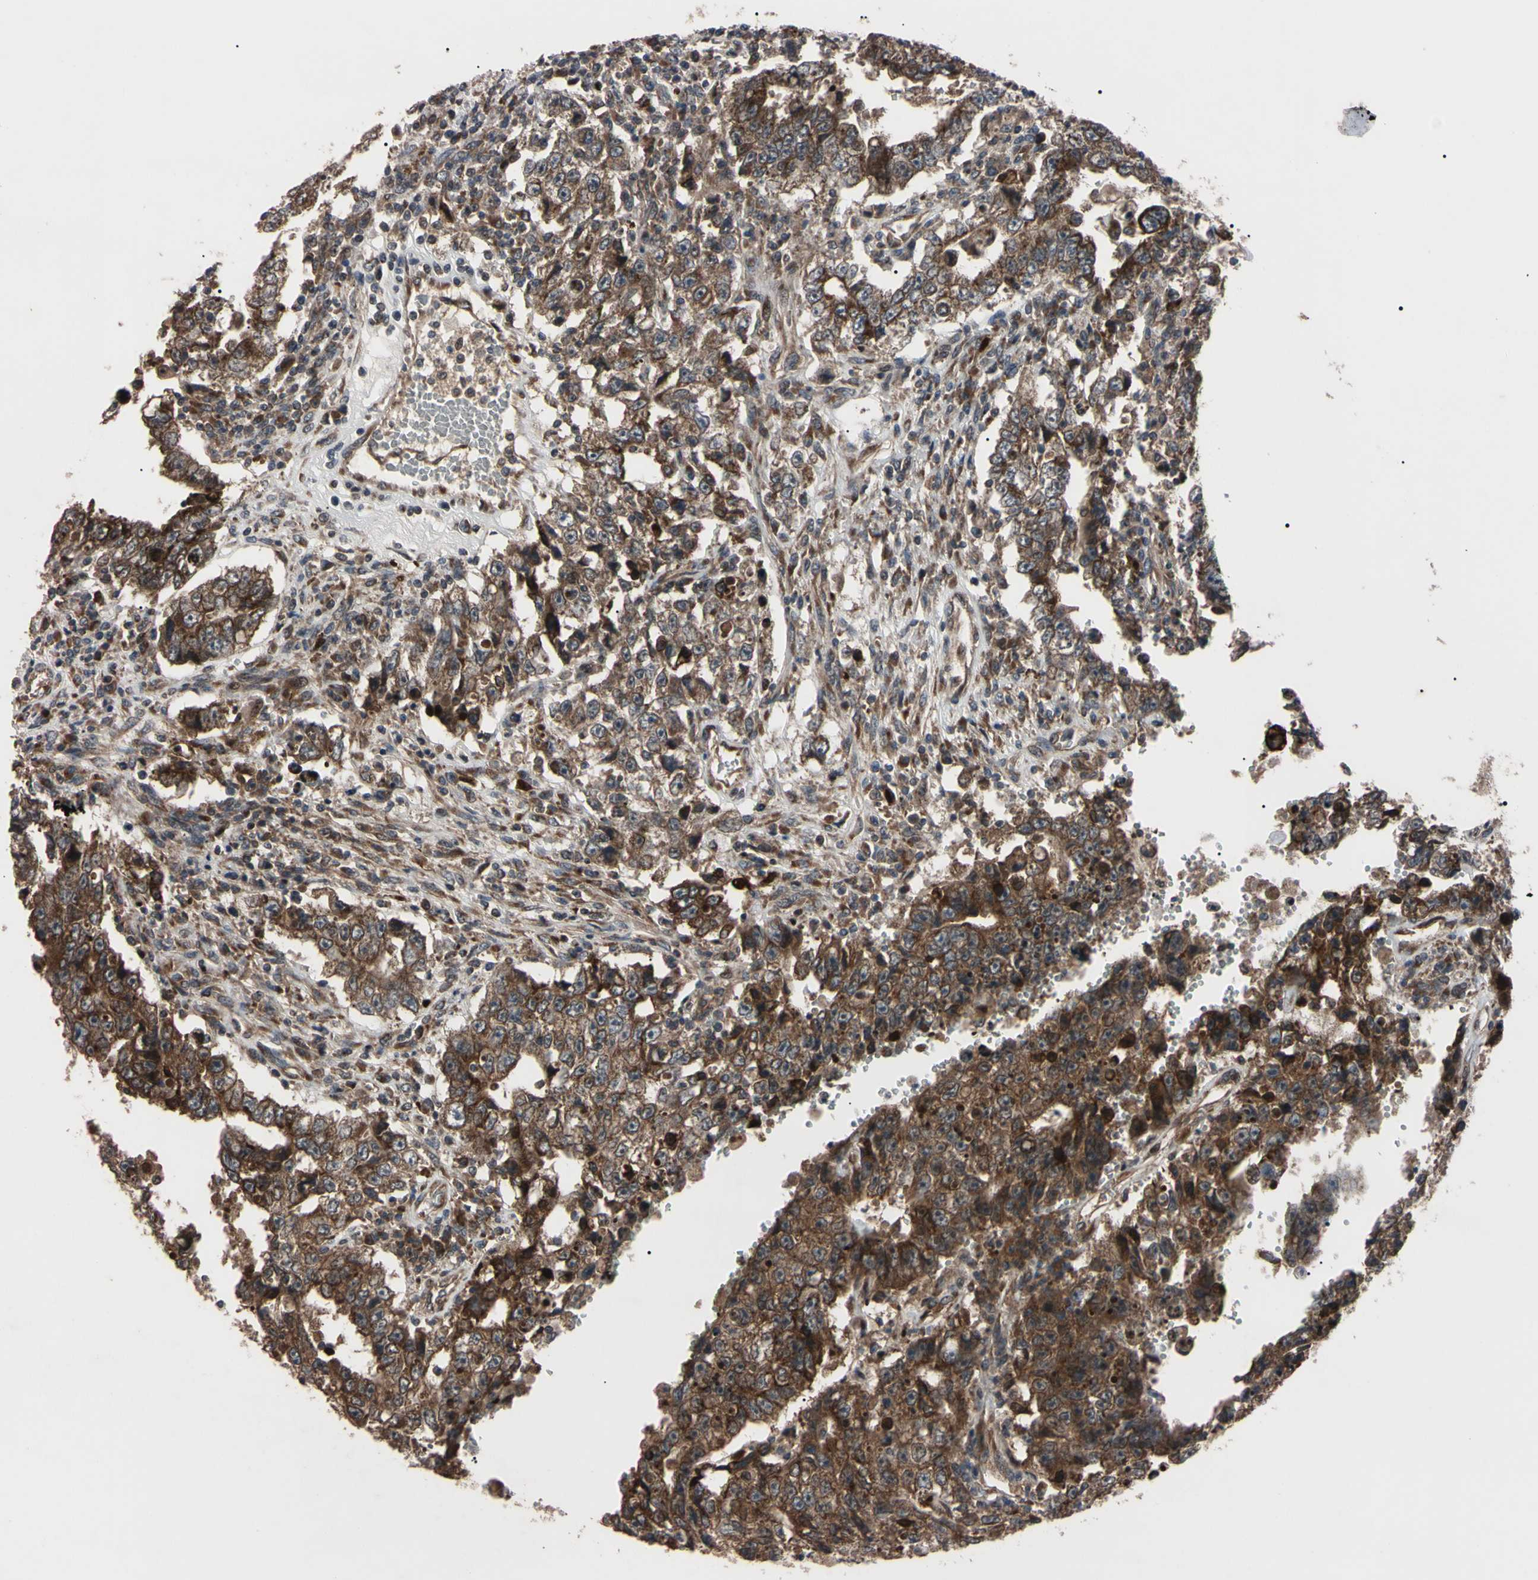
{"staining": {"intensity": "strong", "quantity": ">75%", "location": "cytoplasmic/membranous"}, "tissue": "testis cancer", "cell_type": "Tumor cells", "image_type": "cancer", "snomed": [{"axis": "morphology", "description": "Carcinoma, Embryonal, NOS"}, {"axis": "topography", "description": "Testis"}], "caption": "Immunohistochemical staining of human embryonal carcinoma (testis) exhibits high levels of strong cytoplasmic/membranous protein staining in about >75% of tumor cells.", "gene": "GUCY1B1", "patient": {"sex": "male", "age": 26}}